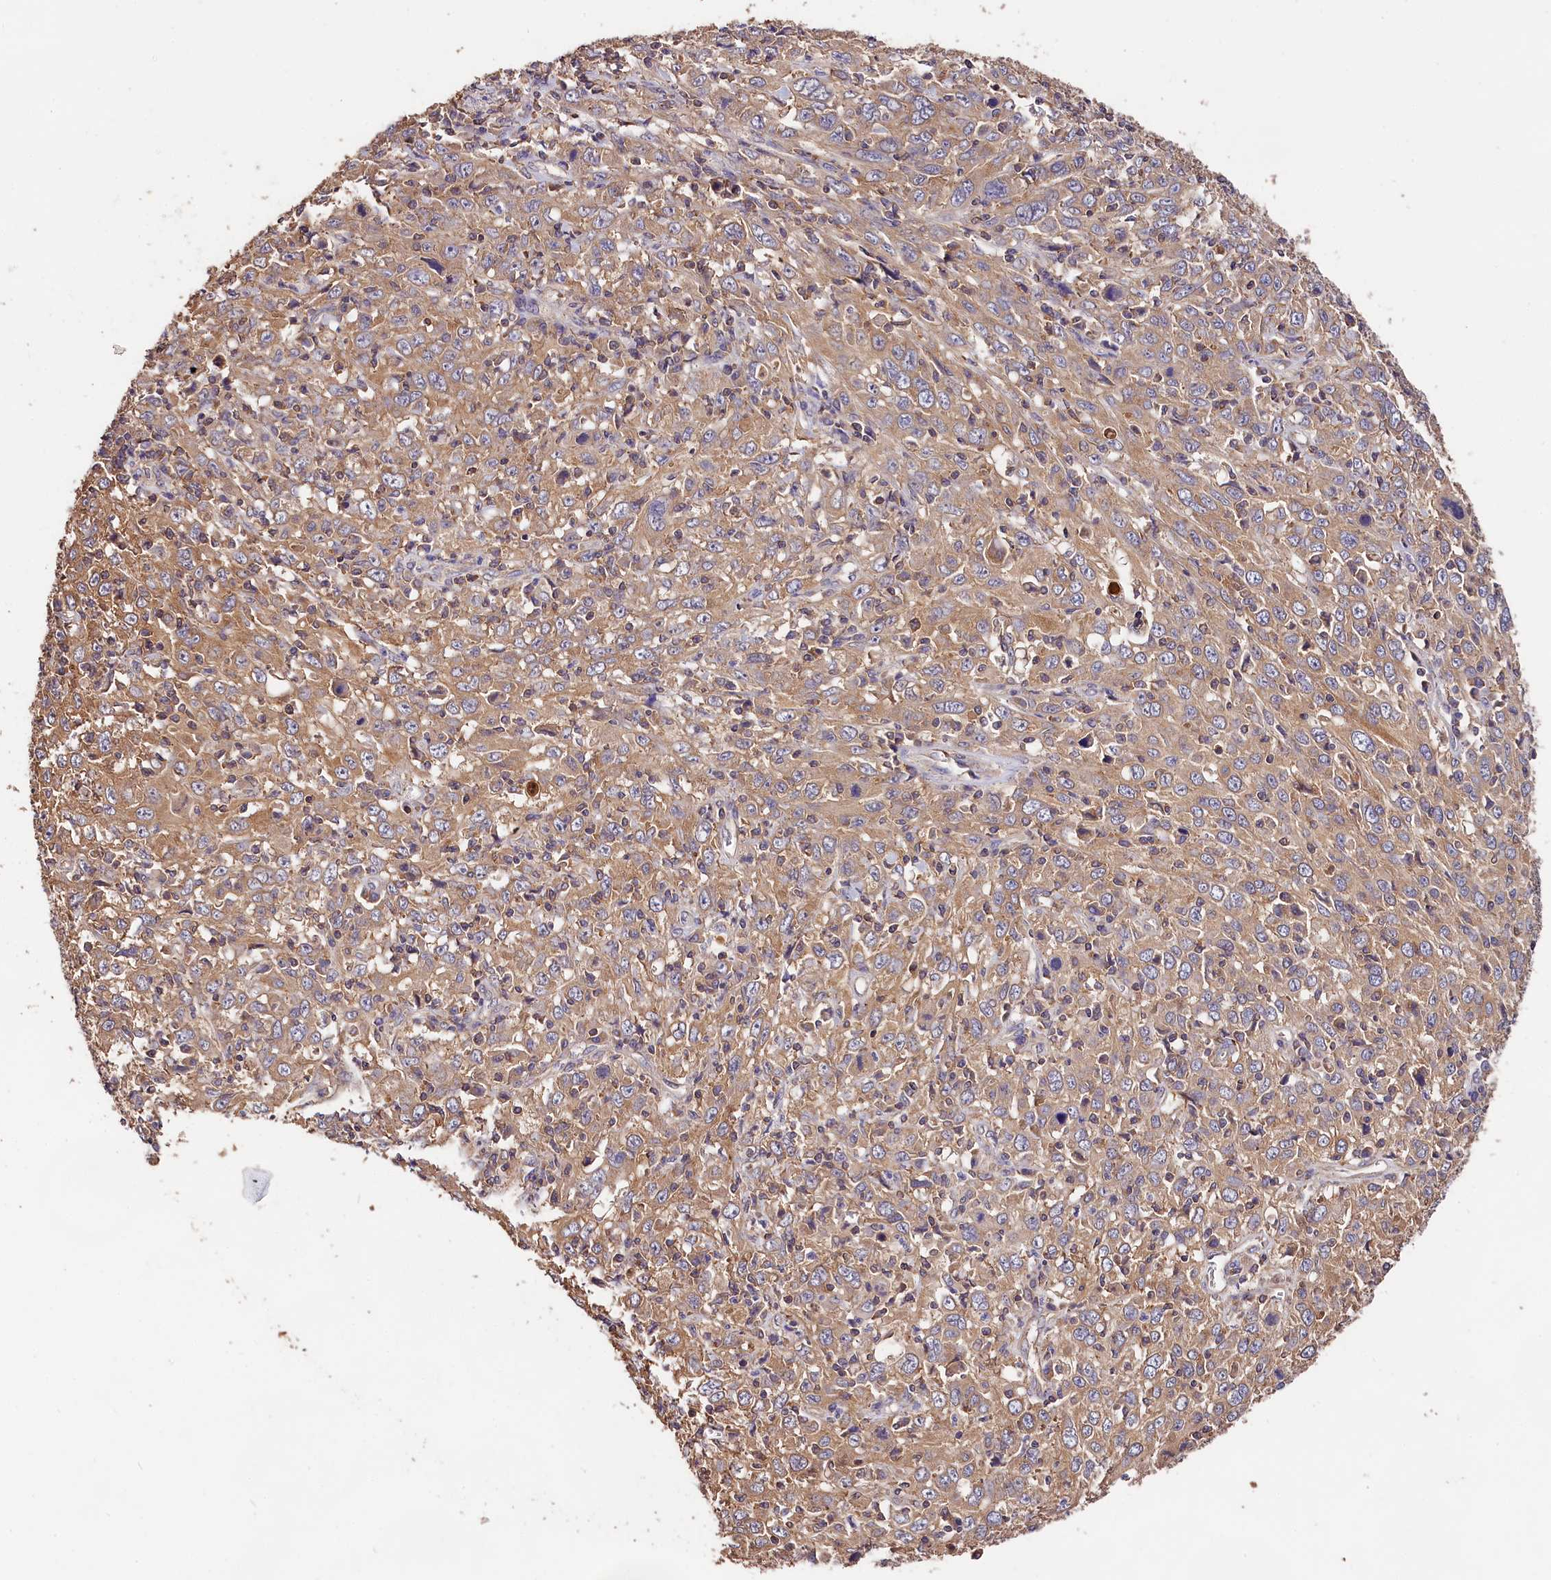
{"staining": {"intensity": "moderate", "quantity": ">75%", "location": "cytoplasmic/membranous"}, "tissue": "cervical cancer", "cell_type": "Tumor cells", "image_type": "cancer", "snomed": [{"axis": "morphology", "description": "Squamous cell carcinoma, NOS"}, {"axis": "topography", "description": "Cervix"}], "caption": "Moderate cytoplasmic/membranous positivity for a protein is seen in about >75% of tumor cells of squamous cell carcinoma (cervical) using immunohistochemistry.", "gene": "OAS3", "patient": {"sex": "female", "age": 46}}